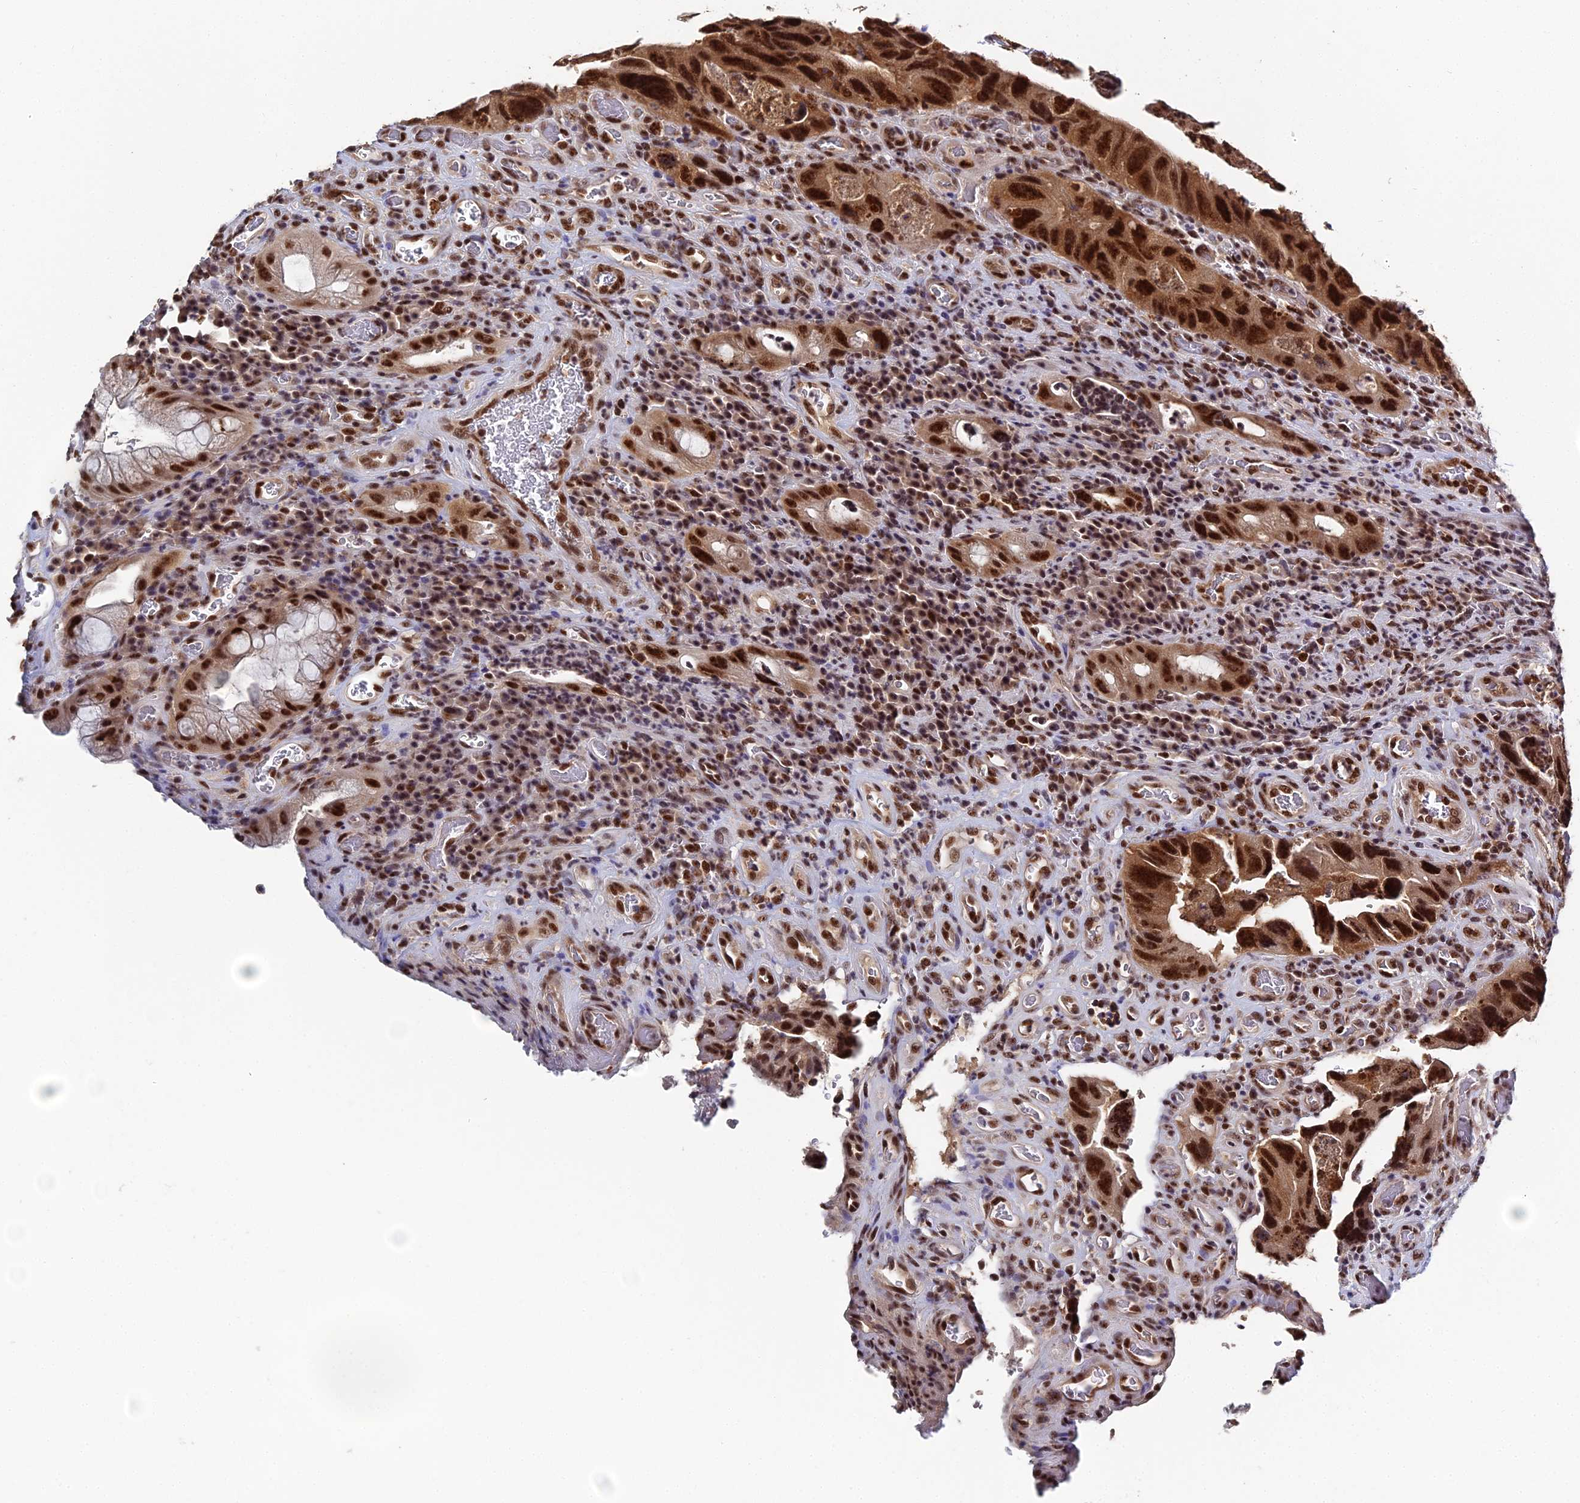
{"staining": {"intensity": "strong", "quantity": ">75%", "location": "nuclear"}, "tissue": "colorectal cancer", "cell_type": "Tumor cells", "image_type": "cancer", "snomed": [{"axis": "morphology", "description": "Adenocarcinoma, NOS"}, {"axis": "topography", "description": "Rectum"}], "caption": "Brown immunohistochemical staining in adenocarcinoma (colorectal) demonstrates strong nuclear positivity in approximately >75% of tumor cells.", "gene": "MAGOHB", "patient": {"sex": "male", "age": 63}}